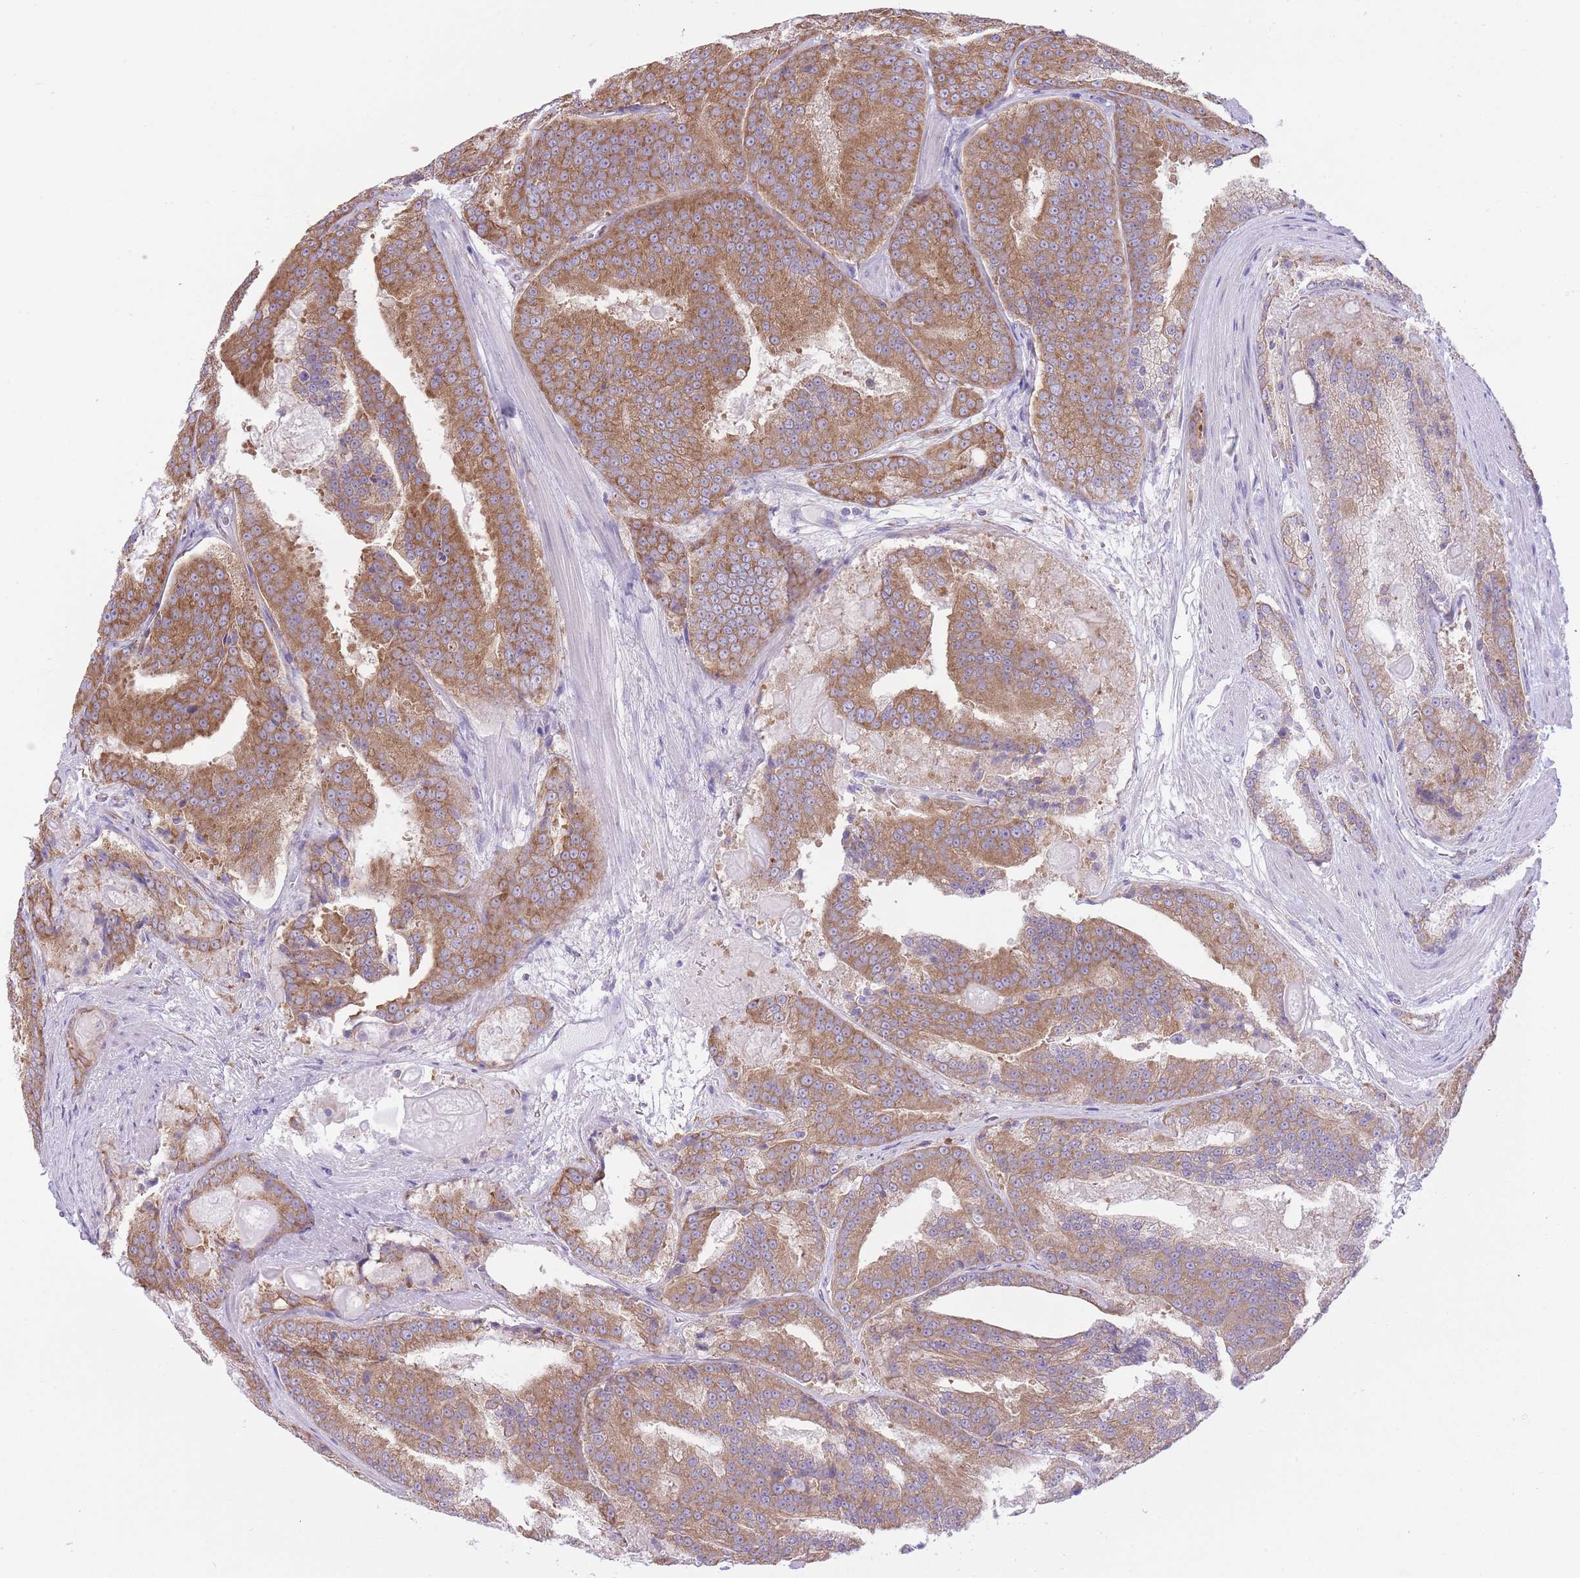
{"staining": {"intensity": "moderate", "quantity": ">75%", "location": "cytoplasmic/membranous"}, "tissue": "prostate cancer", "cell_type": "Tumor cells", "image_type": "cancer", "snomed": [{"axis": "morphology", "description": "Adenocarcinoma, High grade"}, {"axis": "topography", "description": "Prostate"}], "caption": "Immunohistochemistry (IHC) of human high-grade adenocarcinoma (prostate) reveals medium levels of moderate cytoplasmic/membranous staining in approximately >75% of tumor cells.", "gene": "ZNF501", "patient": {"sex": "male", "age": 61}}